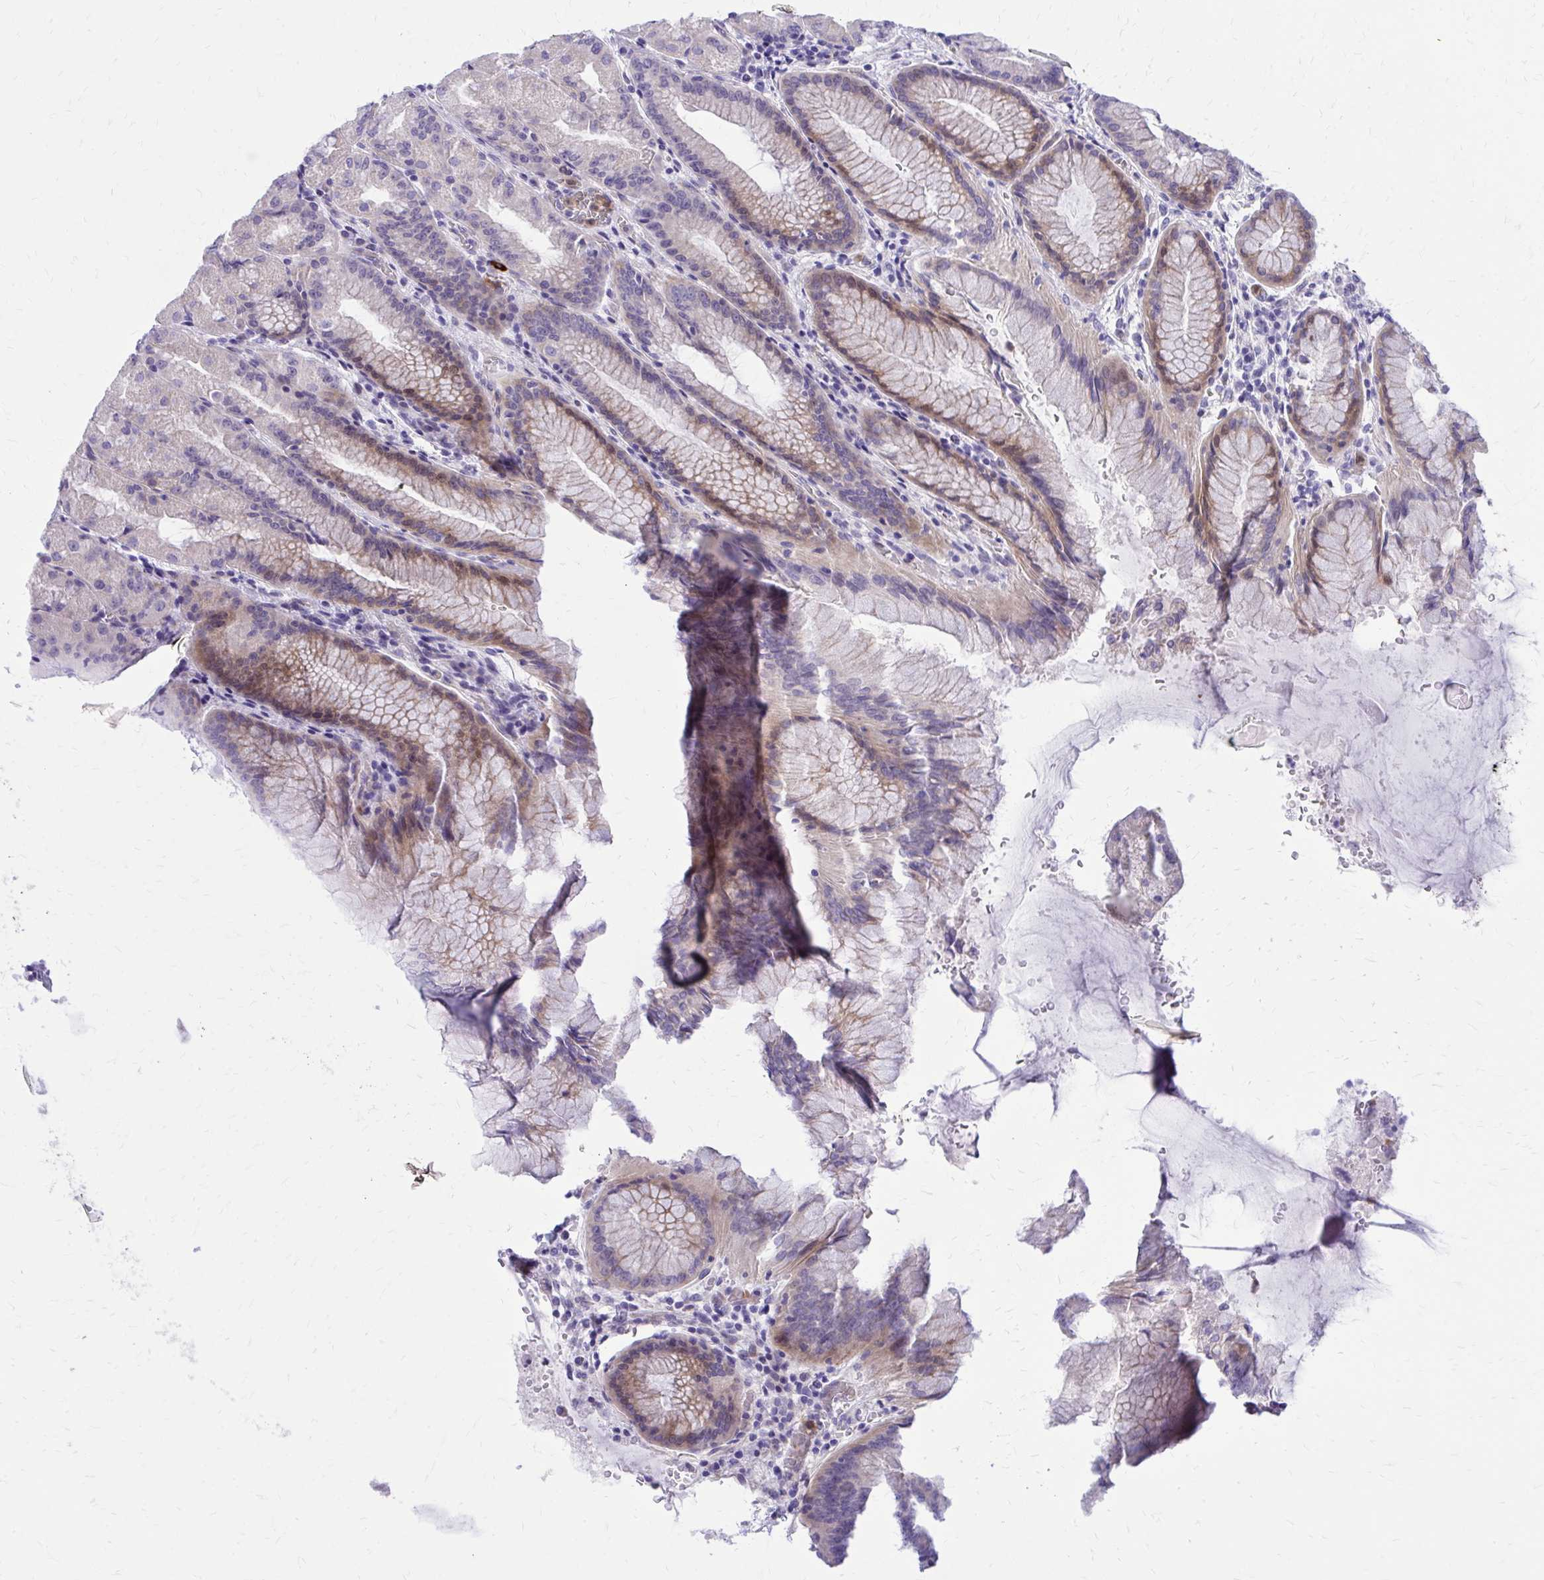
{"staining": {"intensity": "moderate", "quantity": "<25%", "location": "cytoplasmic/membranous"}, "tissue": "stomach", "cell_type": "Glandular cells", "image_type": "normal", "snomed": [{"axis": "morphology", "description": "Normal tissue, NOS"}, {"axis": "topography", "description": "Stomach, upper"}, {"axis": "topography", "description": "Stomach"}], "caption": "Stomach stained with IHC shows moderate cytoplasmic/membranous staining in about <25% of glandular cells.", "gene": "ADAMTSL1", "patient": {"sex": "male", "age": 48}}